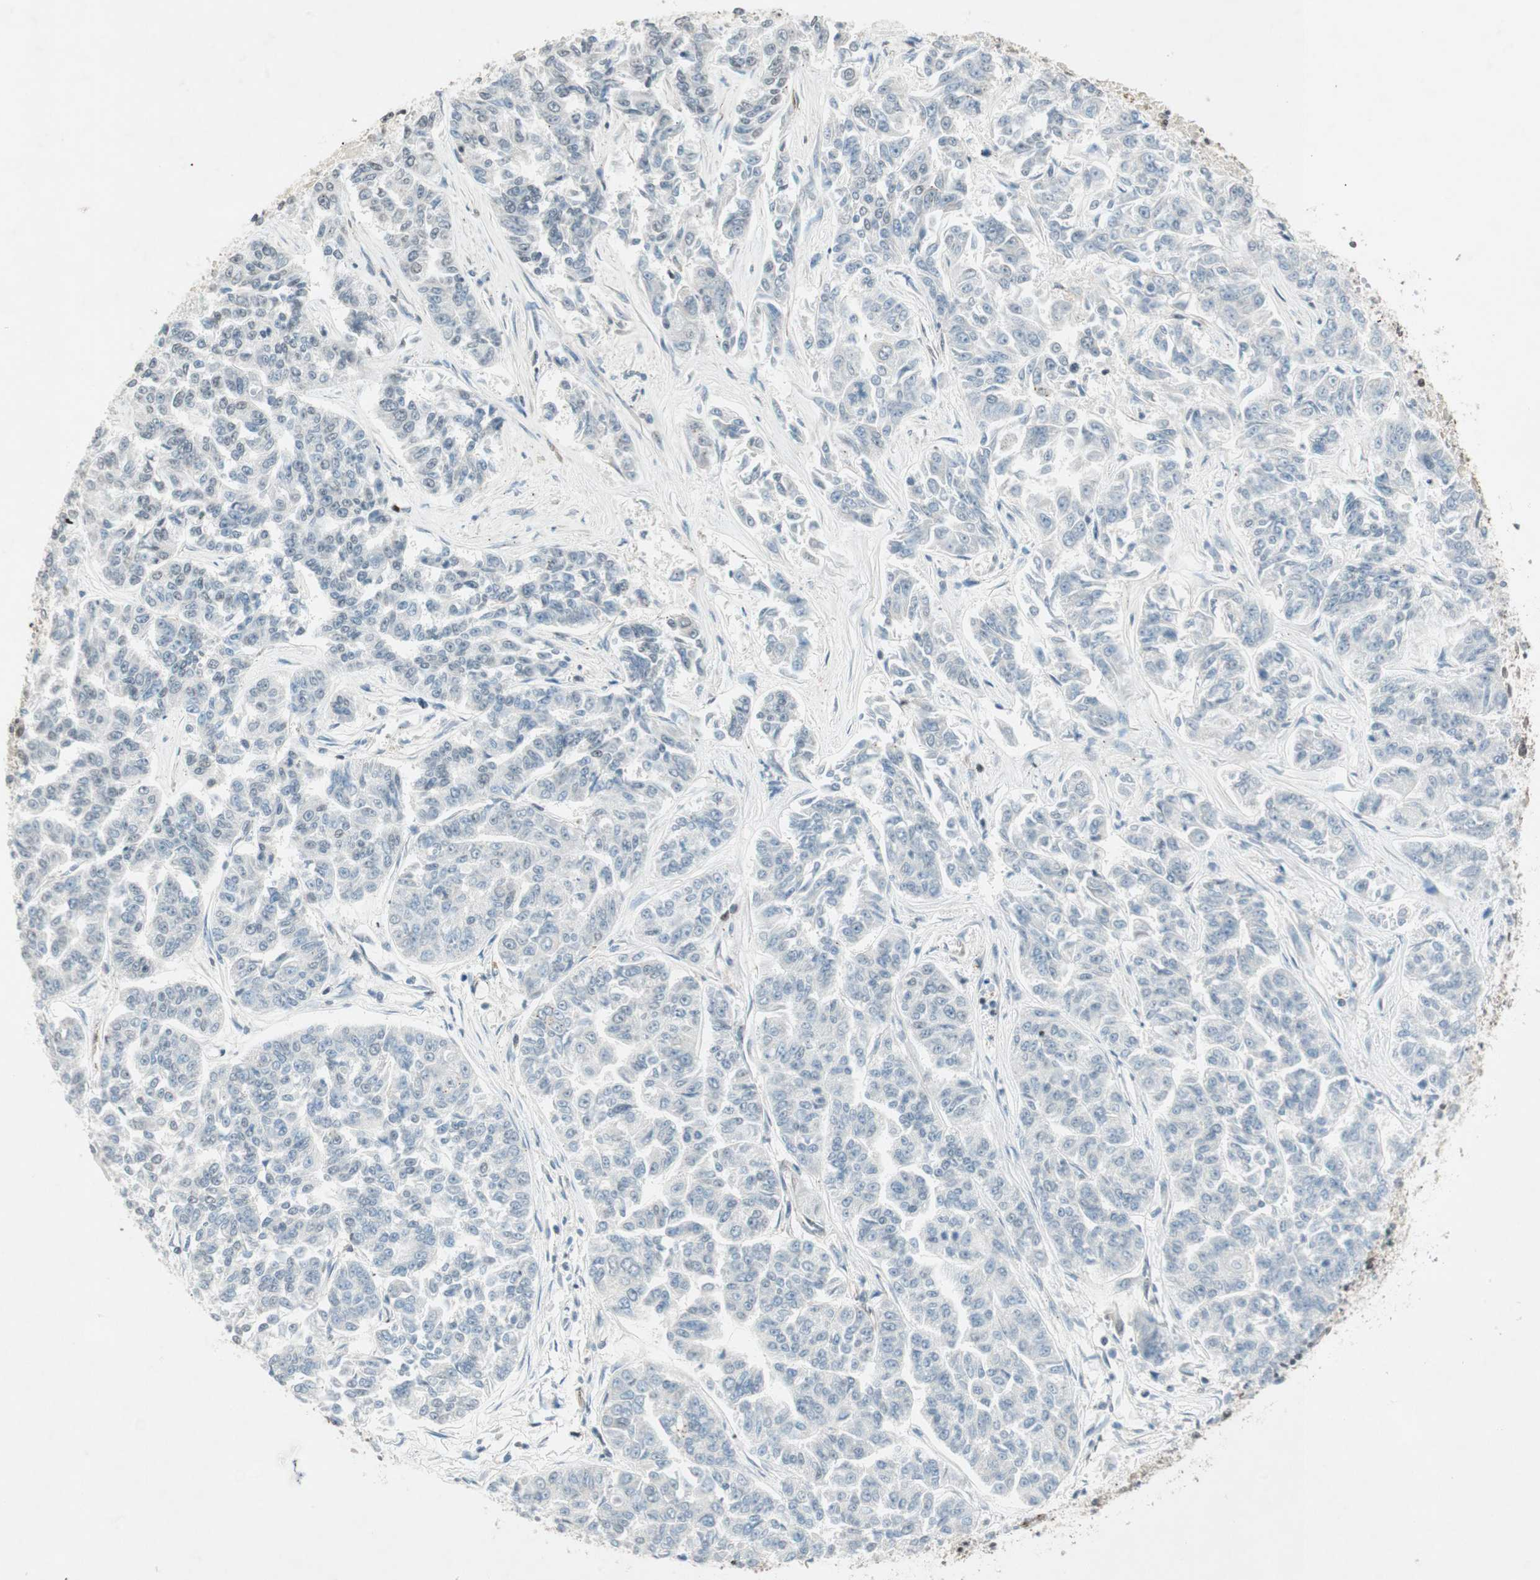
{"staining": {"intensity": "negative", "quantity": "none", "location": "none"}, "tissue": "lung cancer", "cell_type": "Tumor cells", "image_type": "cancer", "snomed": [{"axis": "morphology", "description": "Adenocarcinoma, NOS"}, {"axis": "topography", "description": "Lung"}], "caption": "The immunohistochemistry (IHC) histopathology image has no significant staining in tumor cells of lung cancer tissue.", "gene": "CDK19", "patient": {"sex": "male", "age": 84}}